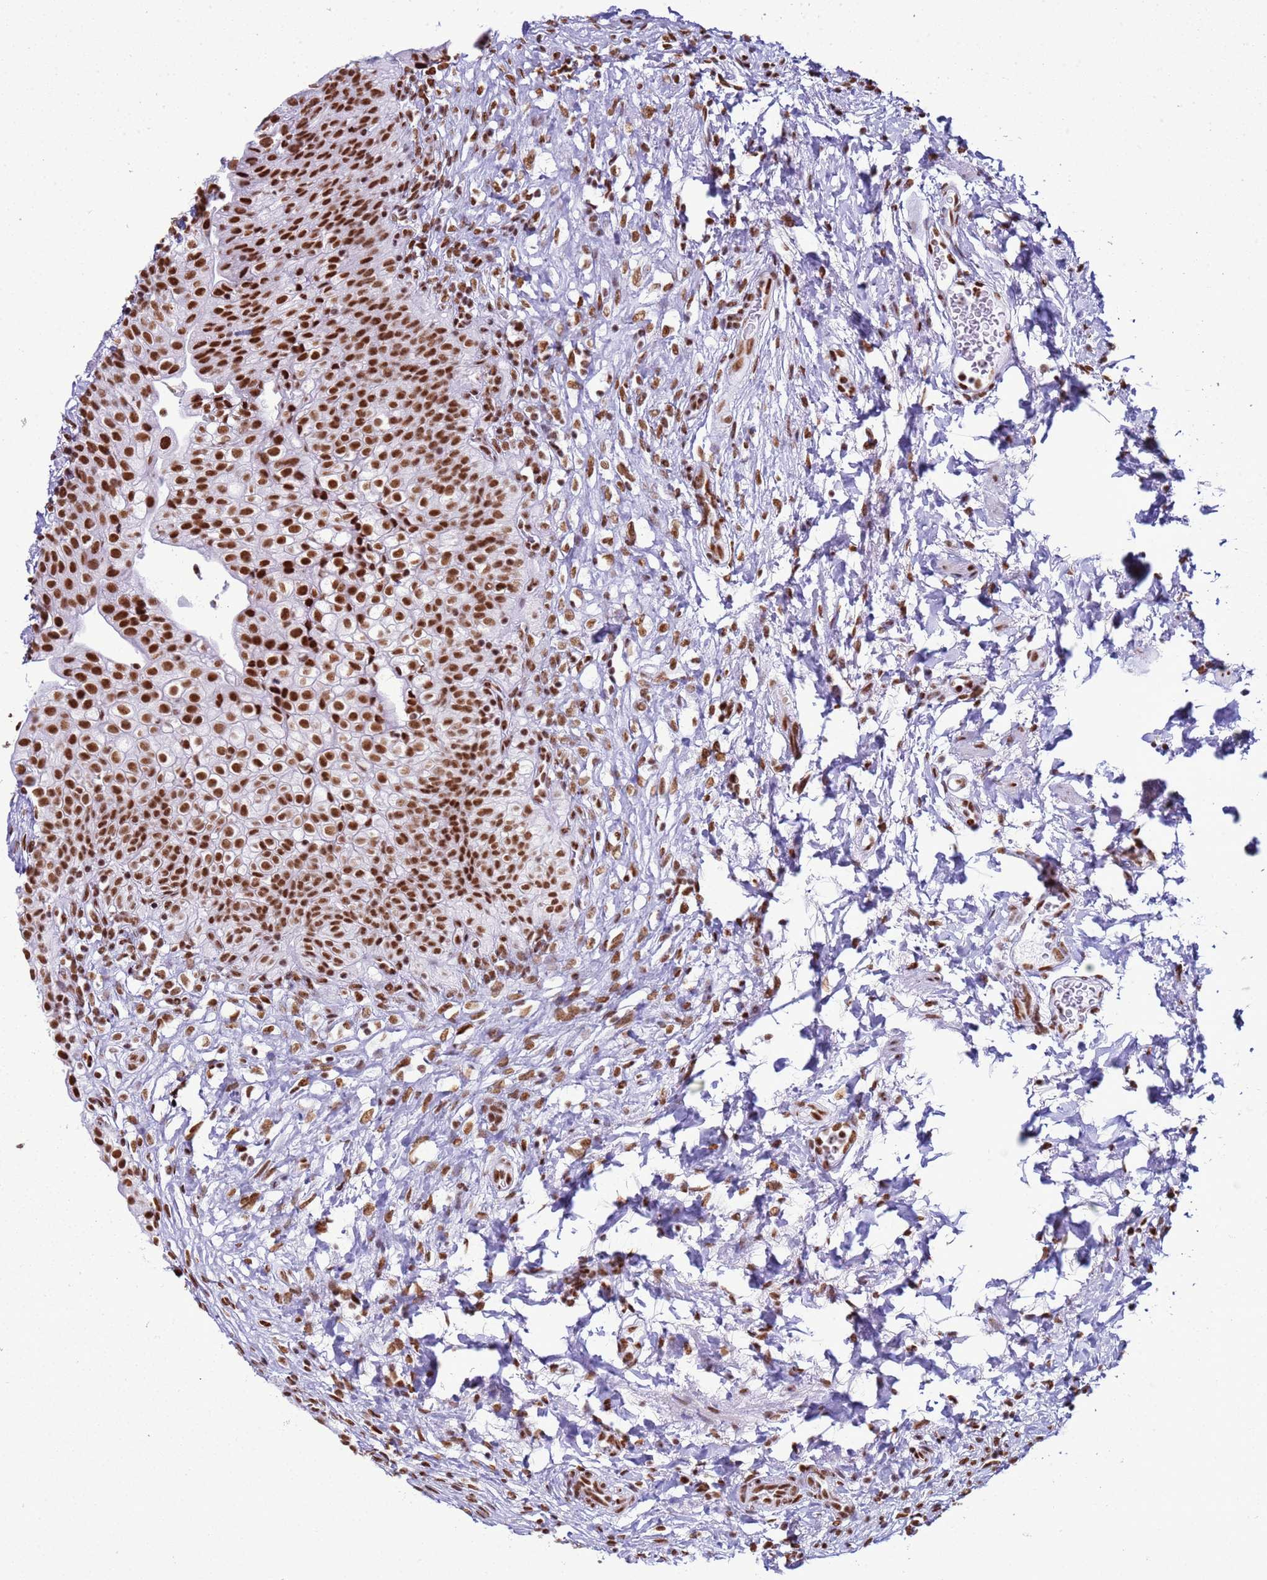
{"staining": {"intensity": "strong", "quantity": ">75%", "location": "nuclear"}, "tissue": "urinary bladder", "cell_type": "Urothelial cells", "image_type": "normal", "snomed": [{"axis": "morphology", "description": "Normal tissue, NOS"}, {"axis": "topography", "description": "Urinary bladder"}], "caption": "The immunohistochemical stain shows strong nuclear staining in urothelial cells of benign urinary bladder.", "gene": "RALY", "patient": {"sex": "male", "age": 55}}